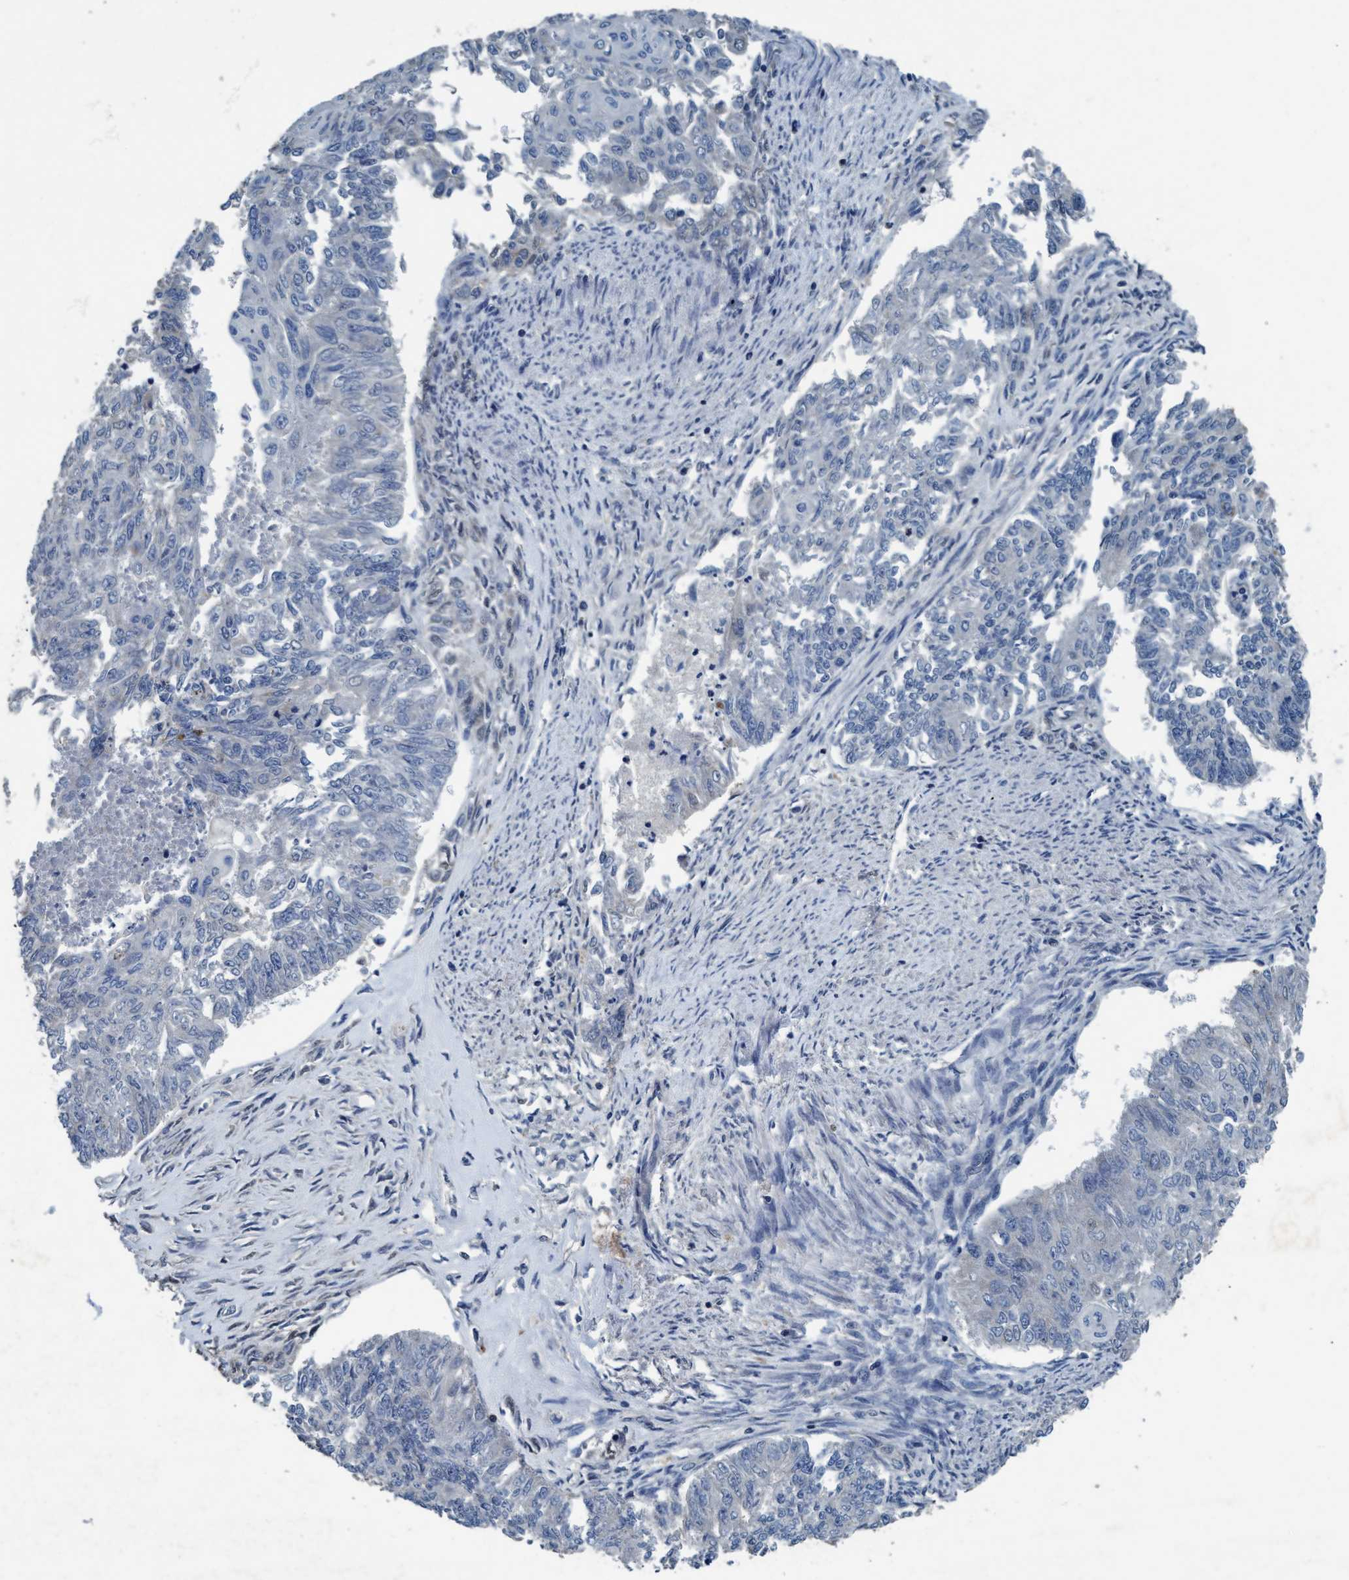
{"staining": {"intensity": "negative", "quantity": "none", "location": "none"}, "tissue": "endometrial cancer", "cell_type": "Tumor cells", "image_type": "cancer", "snomed": [{"axis": "morphology", "description": "Adenocarcinoma, NOS"}, {"axis": "topography", "description": "Endometrium"}], "caption": "DAB (3,3'-diaminobenzidine) immunohistochemical staining of endometrial cancer (adenocarcinoma) shows no significant positivity in tumor cells.", "gene": "ANKFN1", "patient": {"sex": "female", "age": 32}}